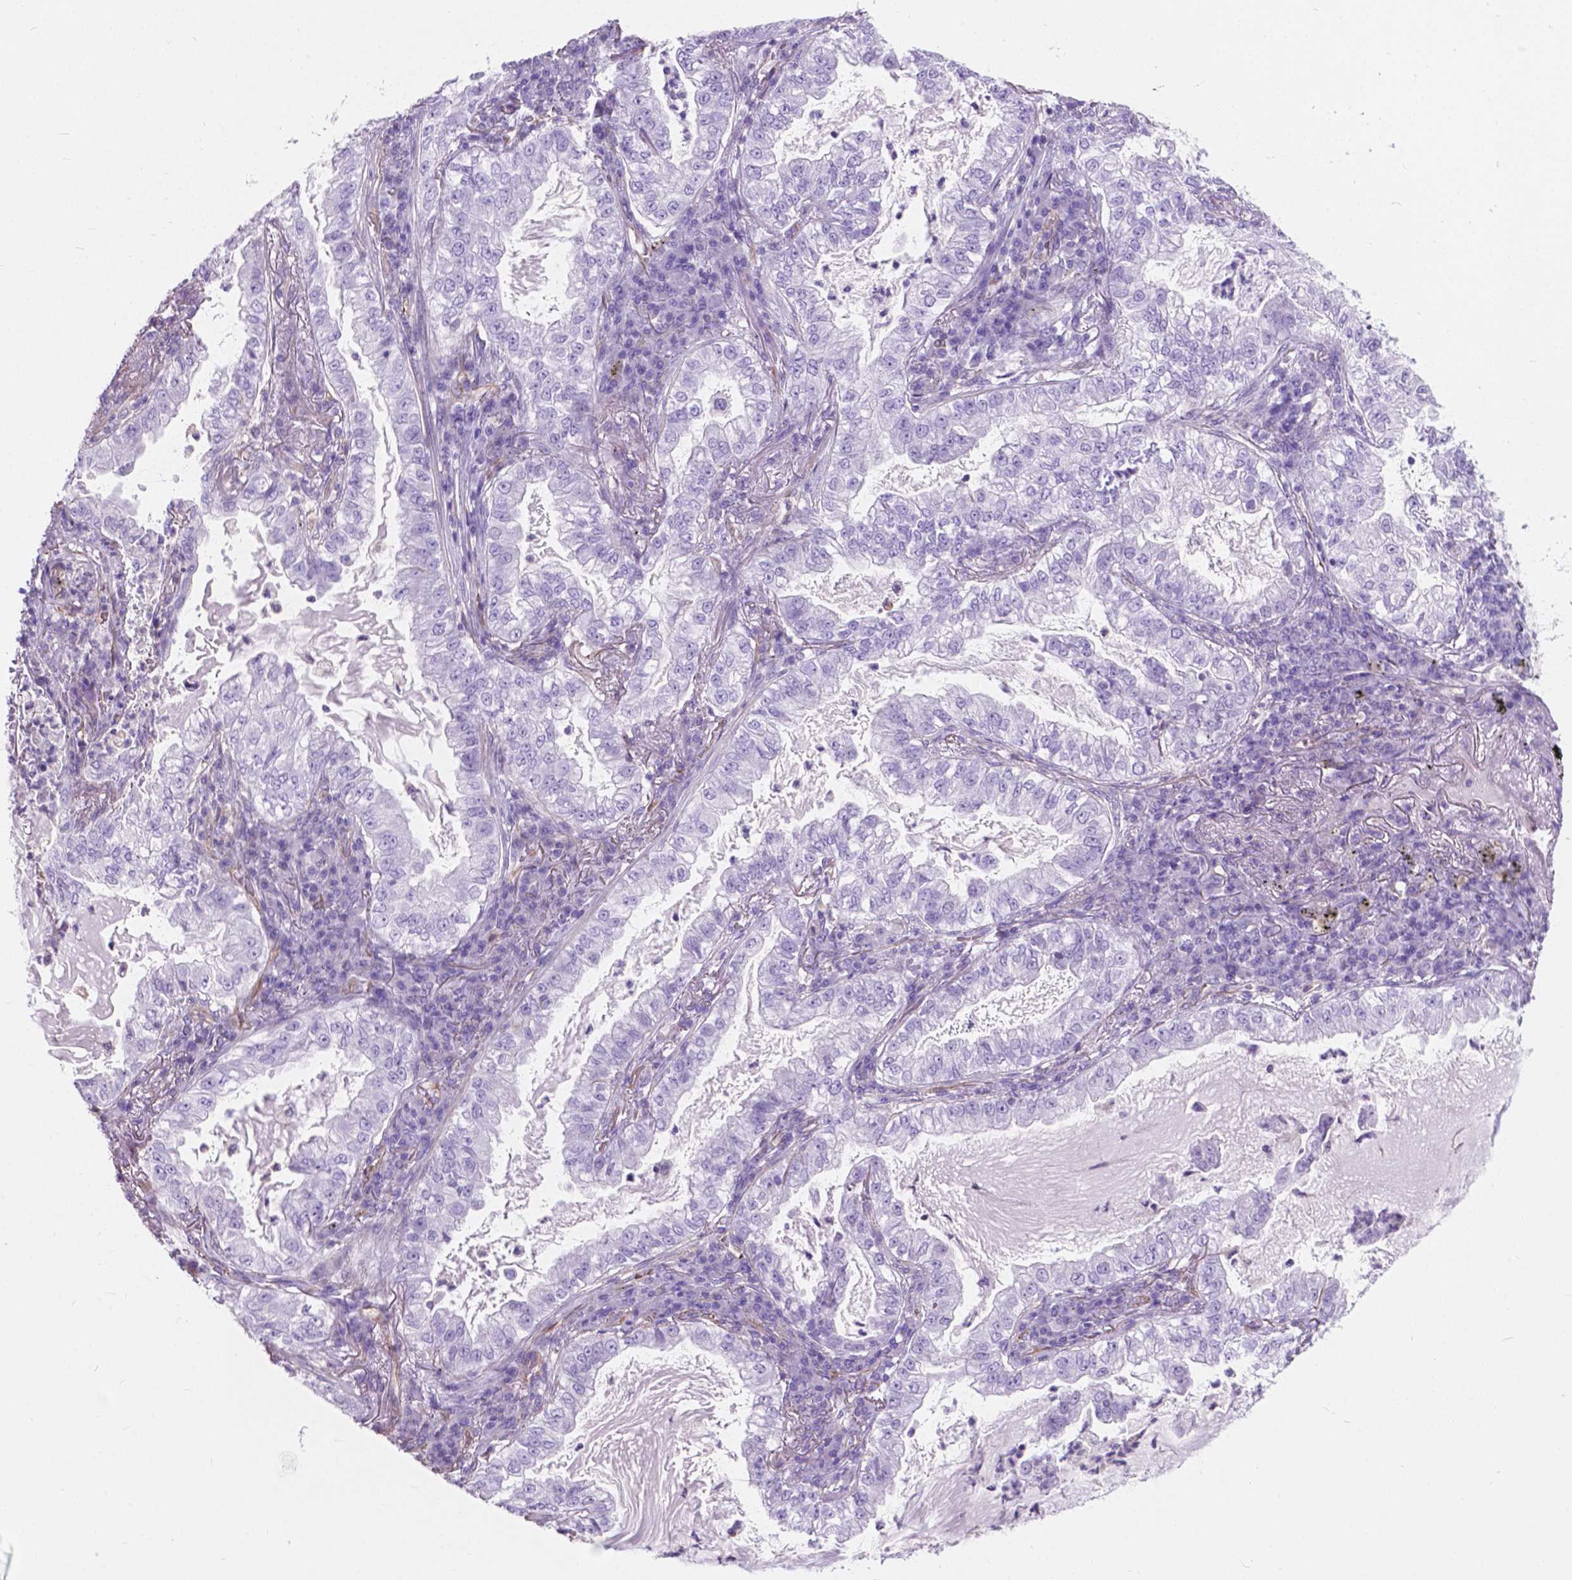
{"staining": {"intensity": "negative", "quantity": "none", "location": "none"}, "tissue": "lung cancer", "cell_type": "Tumor cells", "image_type": "cancer", "snomed": [{"axis": "morphology", "description": "Adenocarcinoma, NOS"}, {"axis": "topography", "description": "Lung"}], "caption": "DAB immunohistochemical staining of human lung adenocarcinoma displays no significant staining in tumor cells.", "gene": "AMOT", "patient": {"sex": "female", "age": 73}}